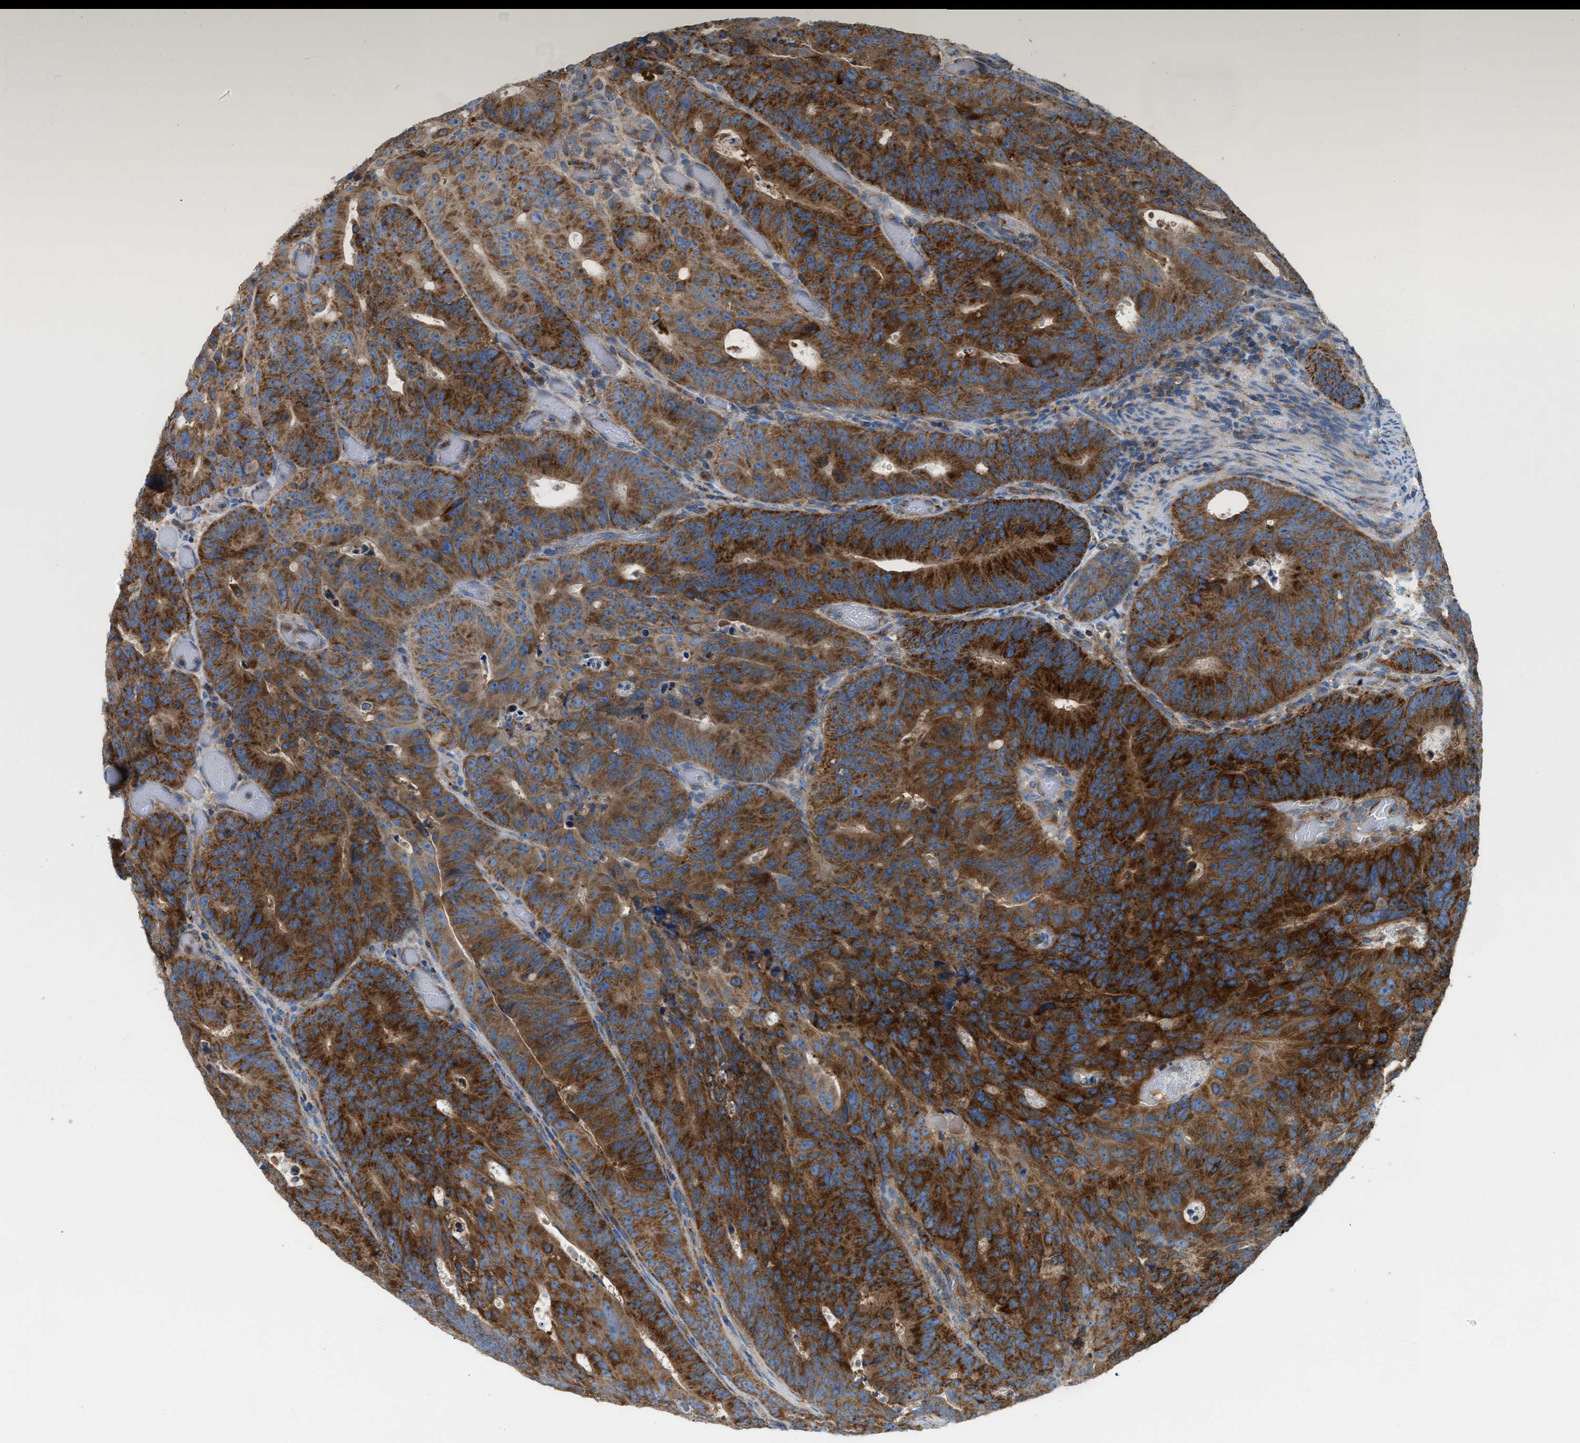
{"staining": {"intensity": "strong", "quantity": ">75%", "location": "cytoplasmic/membranous"}, "tissue": "colorectal cancer", "cell_type": "Tumor cells", "image_type": "cancer", "snomed": [{"axis": "morphology", "description": "Adenocarcinoma, NOS"}, {"axis": "topography", "description": "Colon"}], "caption": "A photomicrograph of human colorectal cancer stained for a protein demonstrates strong cytoplasmic/membranous brown staining in tumor cells. (DAB (3,3'-diaminobenzidine) = brown stain, brightfield microscopy at high magnification).", "gene": "TBC1D15", "patient": {"sex": "male", "age": 87}}